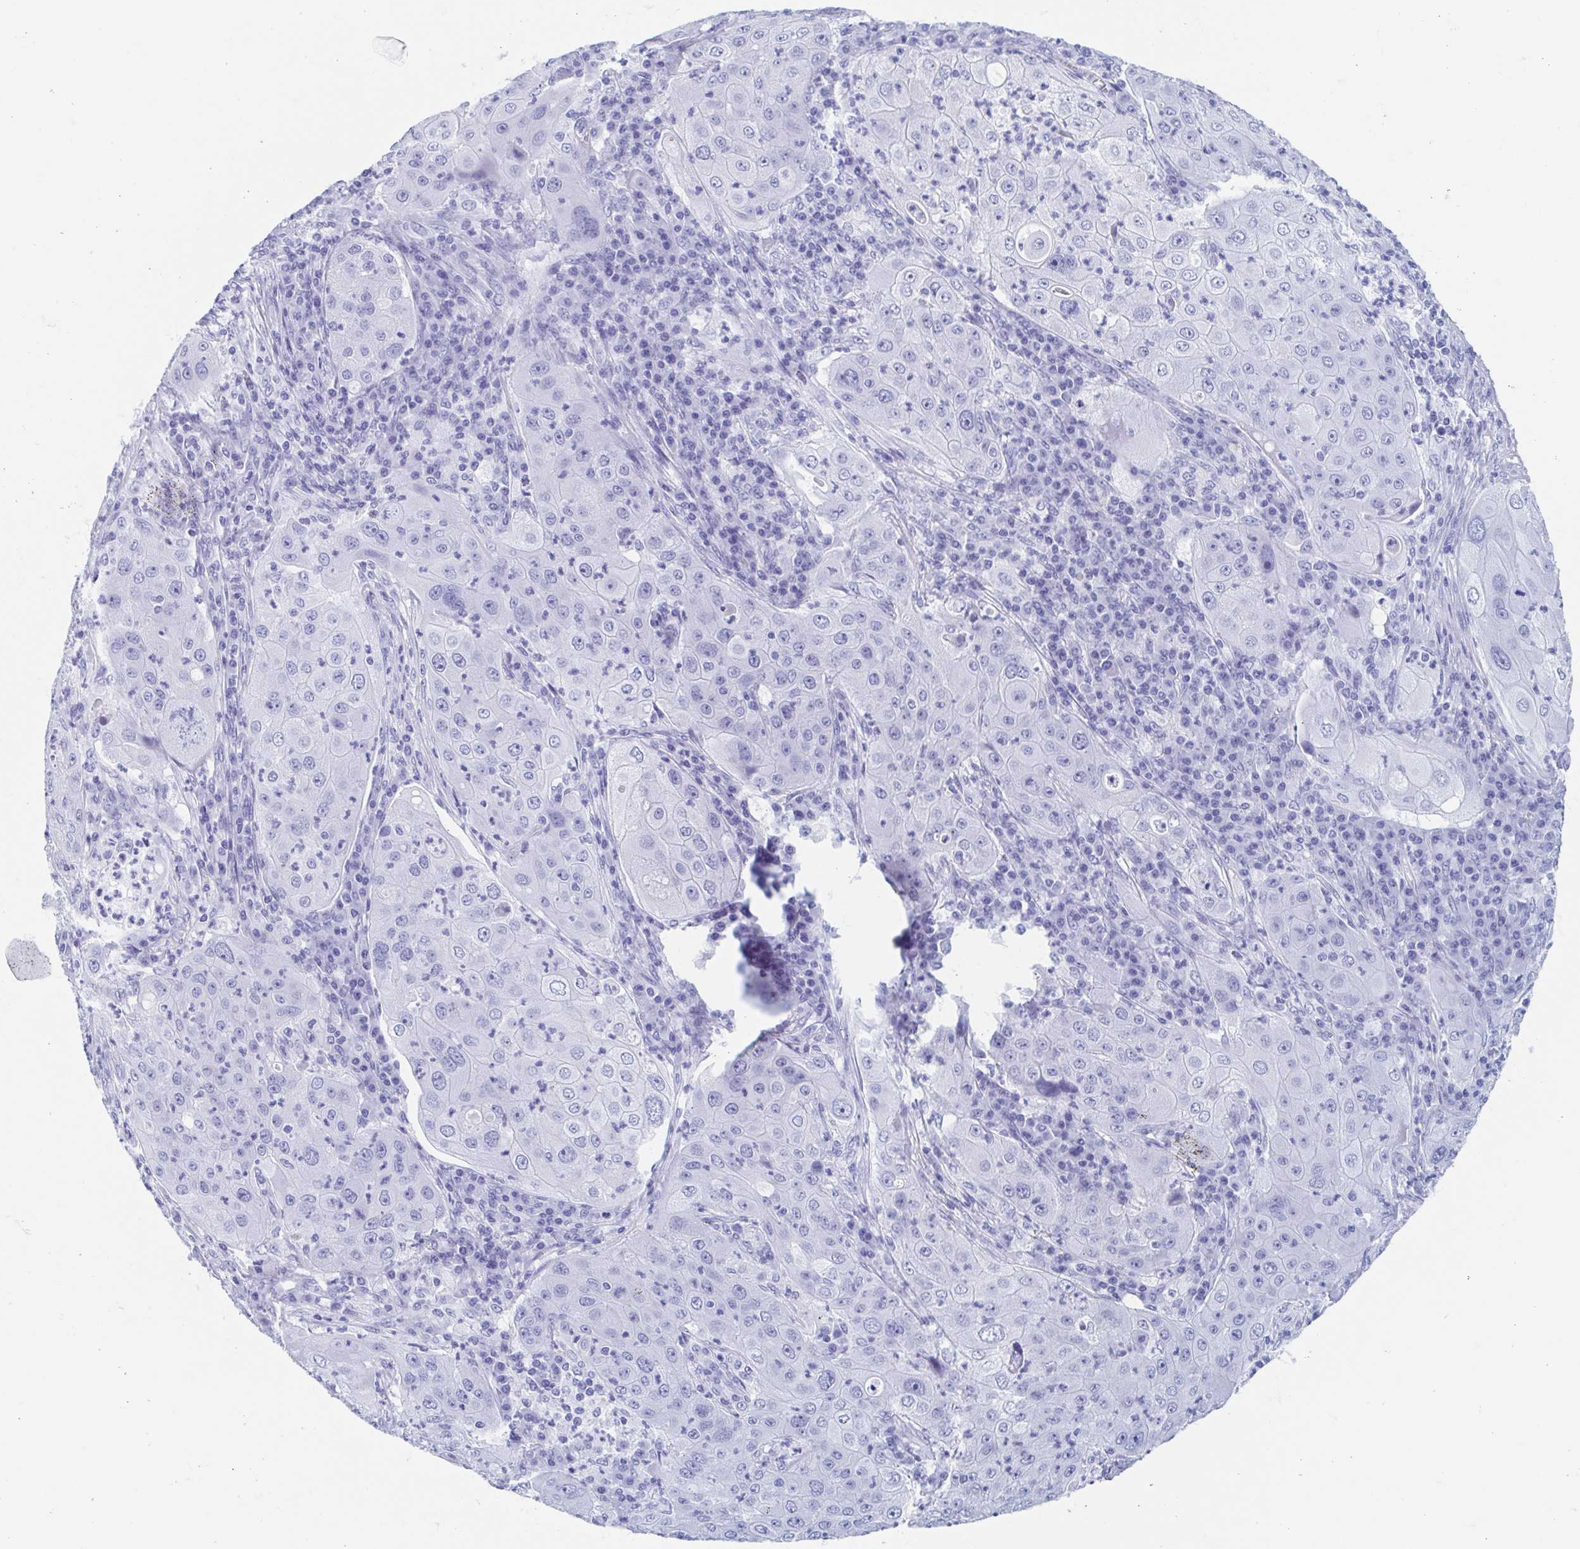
{"staining": {"intensity": "negative", "quantity": "none", "location": "none"}, "tissue": "lung cancer", "cell_type": "Tumor cells", "image_type": "cancer", "snomed": [{"axis": "morphology", "description": "Squamous cell carcinoma, NOS"}, {"axis": "topography", "description": "Lung"}], "caption": "Squamous cell carcinoma (lung) was stained to show a protein in brown. There is no significant positivity in tumor cells.", "gene": "HDGFL1", "patient": {"sex": "female", "age": 59}}